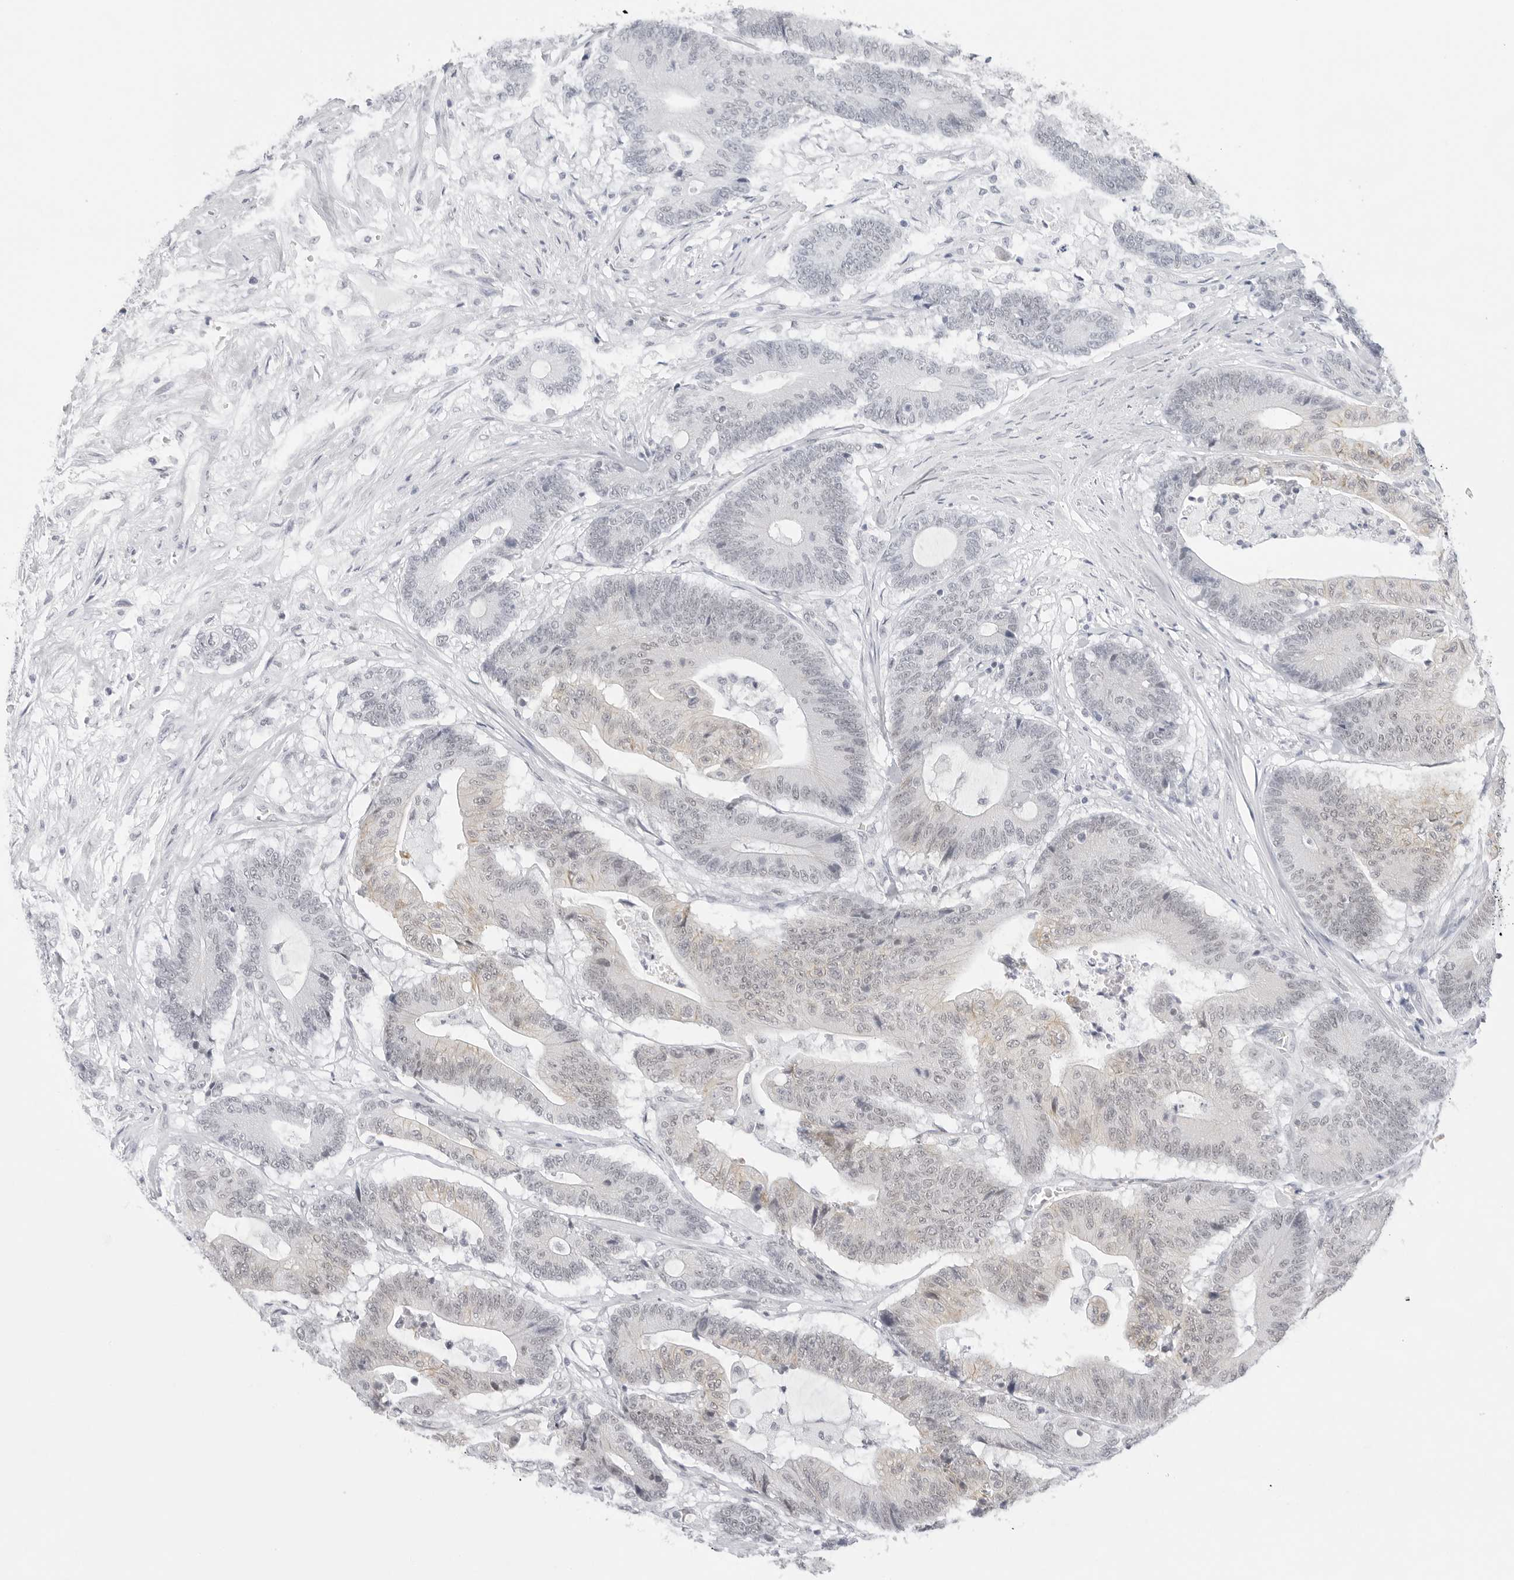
{"staining": {"intensity": "weak", "quantity": "<25%", "location": "cytoplasmic/membranous"}, "tissue": "colorectal cancer", "cell_type": "Tumor cells", "image_type": "cancer", "snomed": [{"axis": "morphology", "description": "Adenocarcinoma, NOS"}, {"axis": "topography", "description": "Colon"}], "caption": "High power microscopy micrograph of an immunohistochemistry (IHC) image of colorectal cancer (adenocarcinoma), revealing no significant staining in tumor cells.", "gene": "TCIM", "patient": {"sex": "female", "age": 84}}